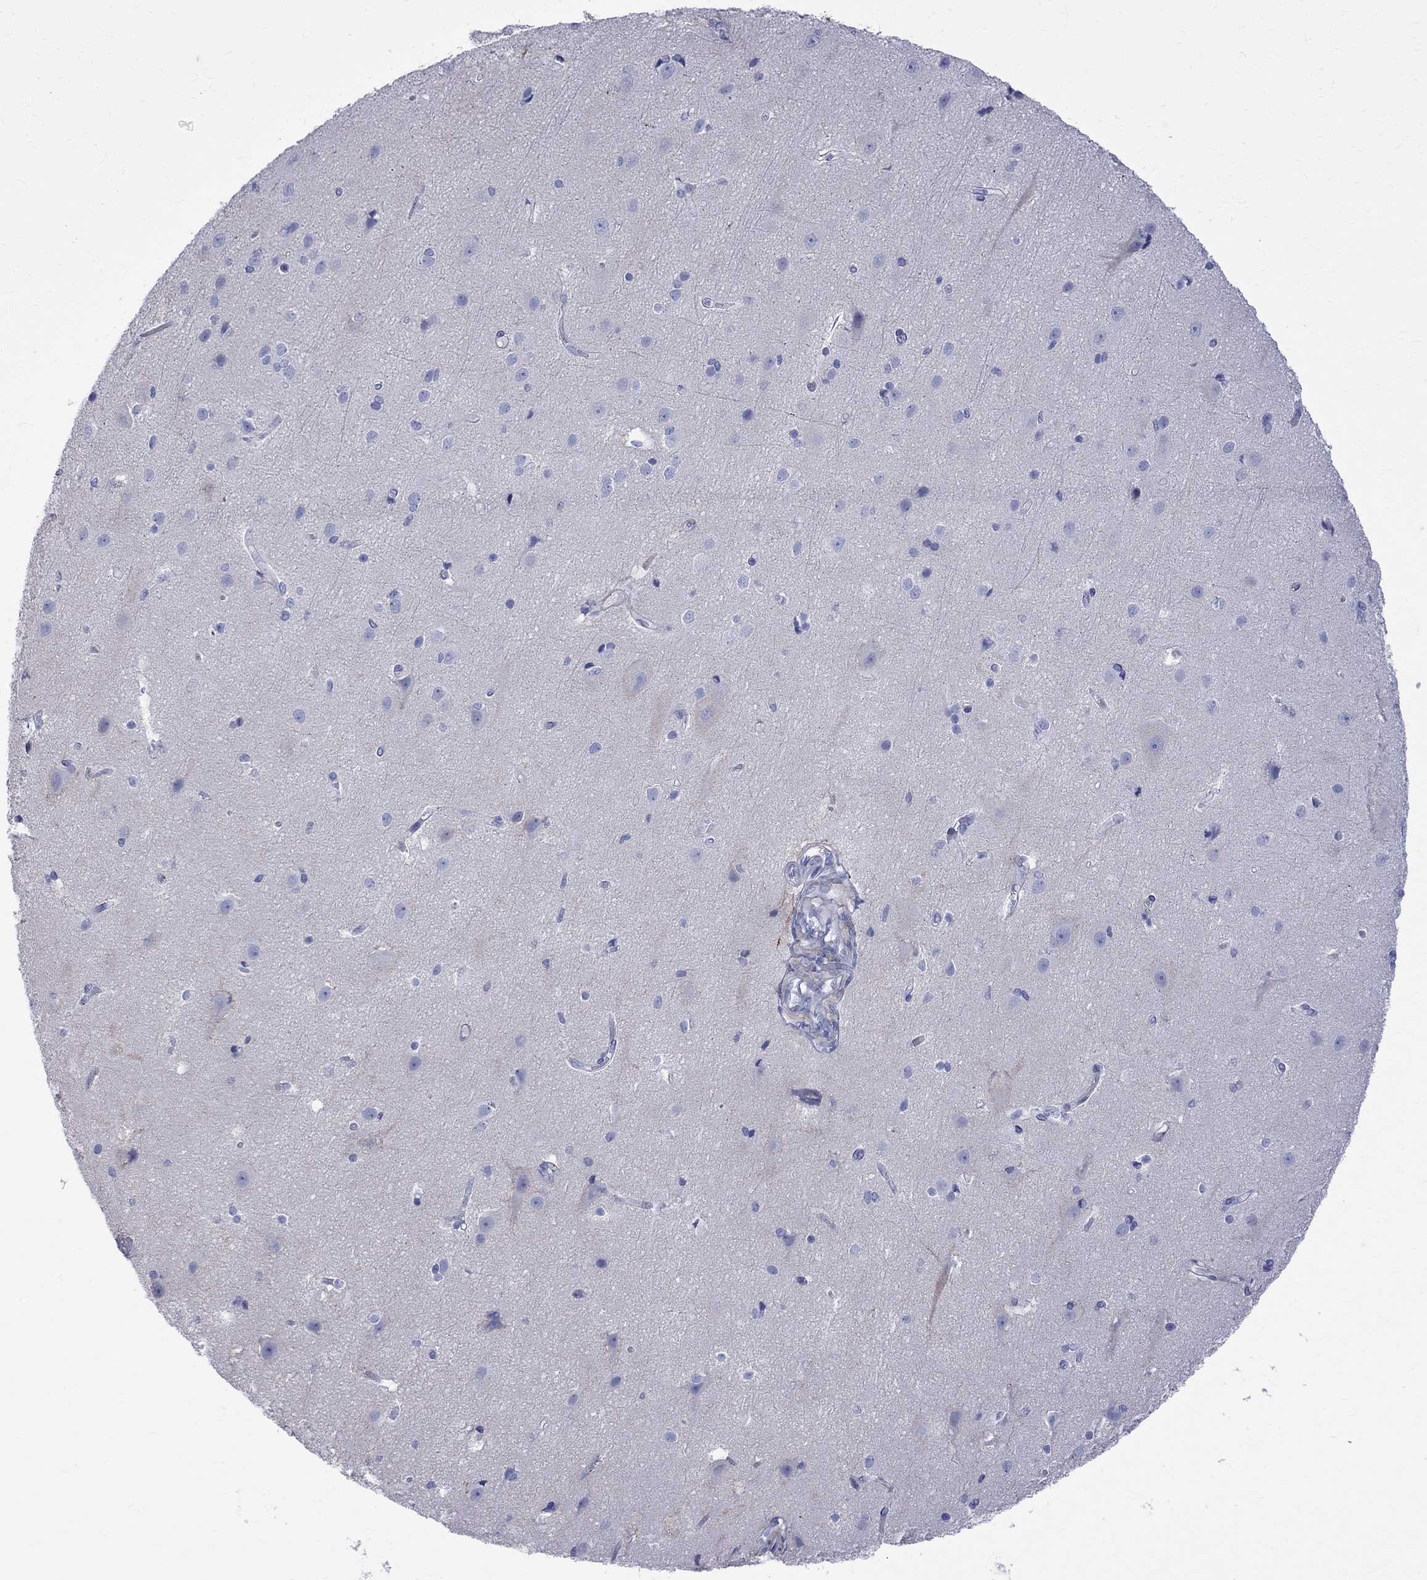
{"staining": {"intensity": "negative", "quantity": "none", "location": "none"}, "tissue": "cerebral cortex", "cell_type": "Endothelial cells", "image_type": "normal", "snomed": [{"axis": "morphology", "description": "Normal tissue, NOS"}, {"axis": "topography", "description": "Cerebral cortex"}], "caption": "Human cerebral cortex stained for a protein using immunohistochemistry demonstrates no positivity in endothelial cells.", "gene": "S100A3", "patient": {"sex": "male", "age": 37}}